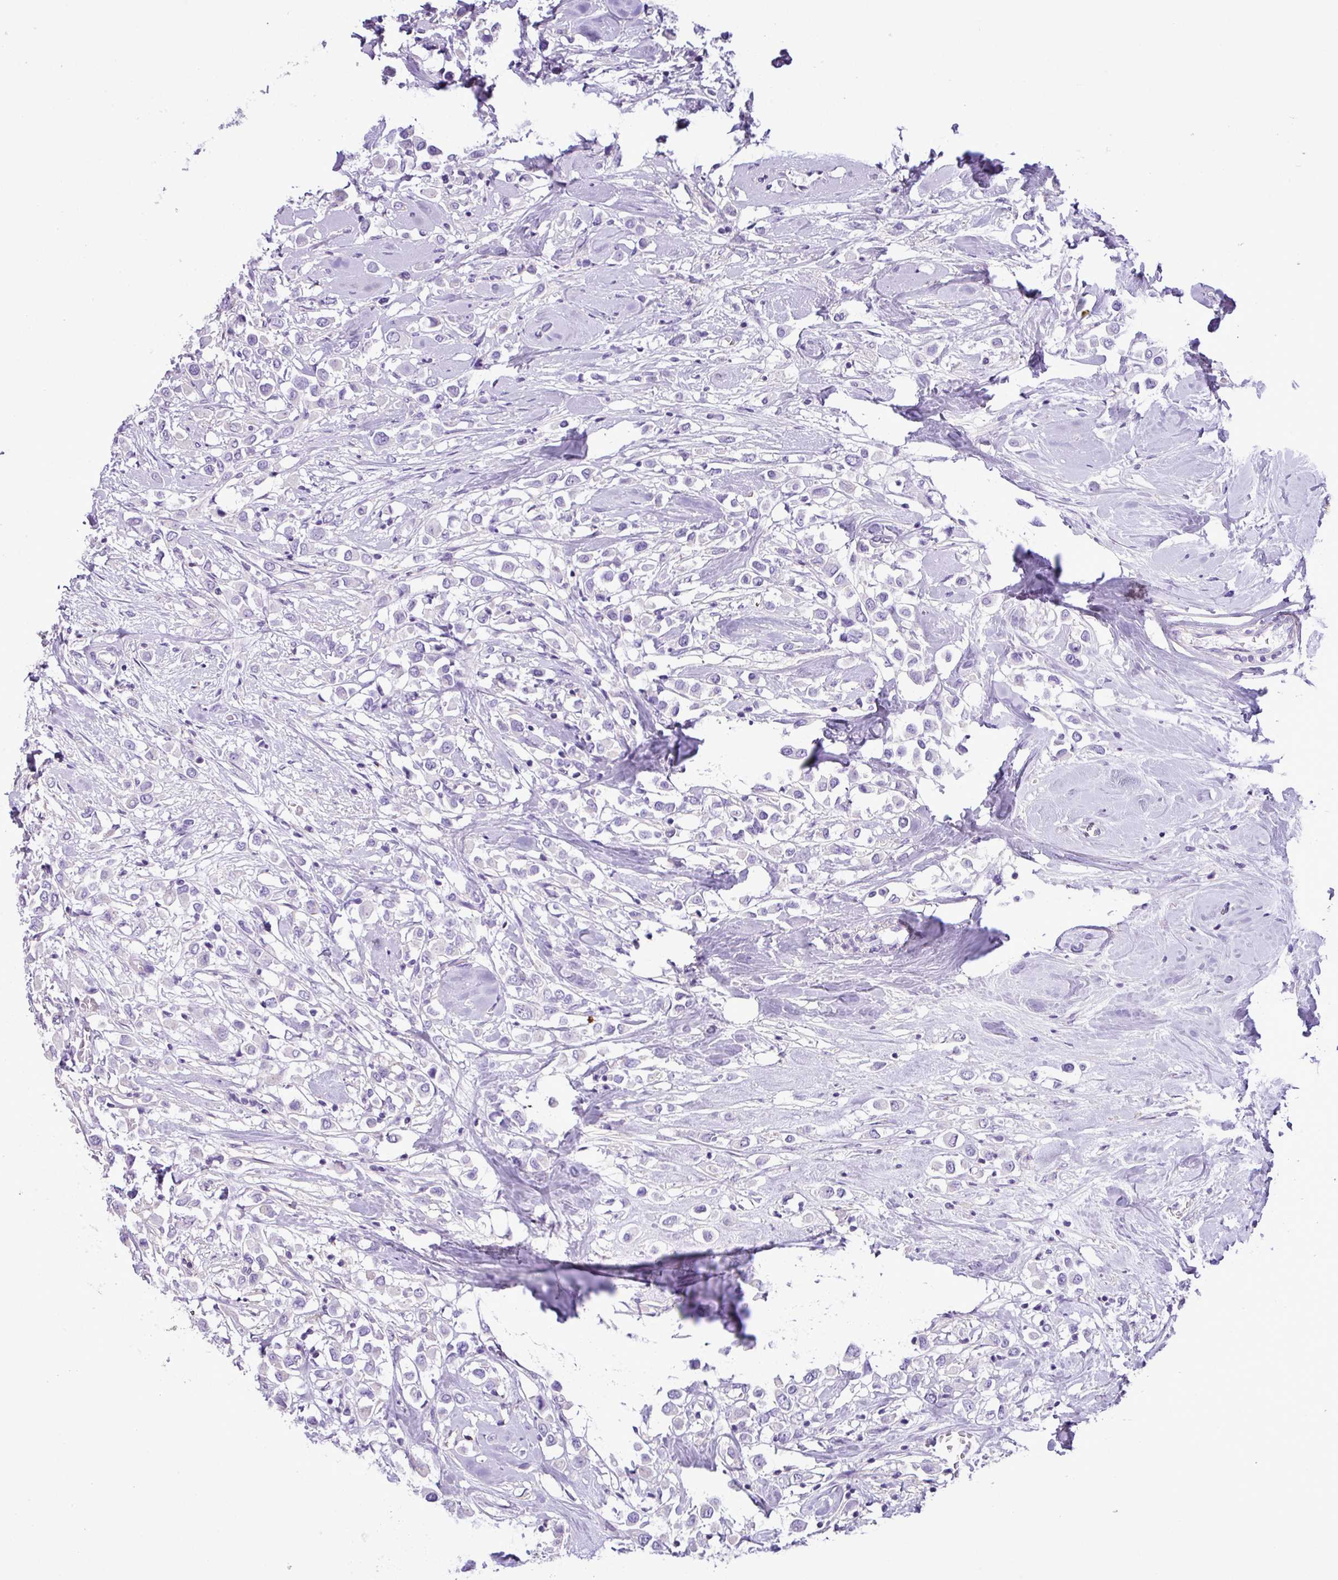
{"staining": {"intensity": "negative", "quantity": "none", "location": "none"}, "tissue": "breast cancer", "cell_type": "Tumor cells", "image_type": "cancer", "snomed": [{"axis": "morphology", "description": "Duct carcinoma"}, {"axis": "topography", "description": "Breast"}], "caption": "The photomicrograph displays no staining of tumor cells in breast infiltrating ductal carcinoma. (DAB IHC with hematoxylin counter stain).", "gene": "ZNF334", "patient": {"sex": "female", "age": 61}}